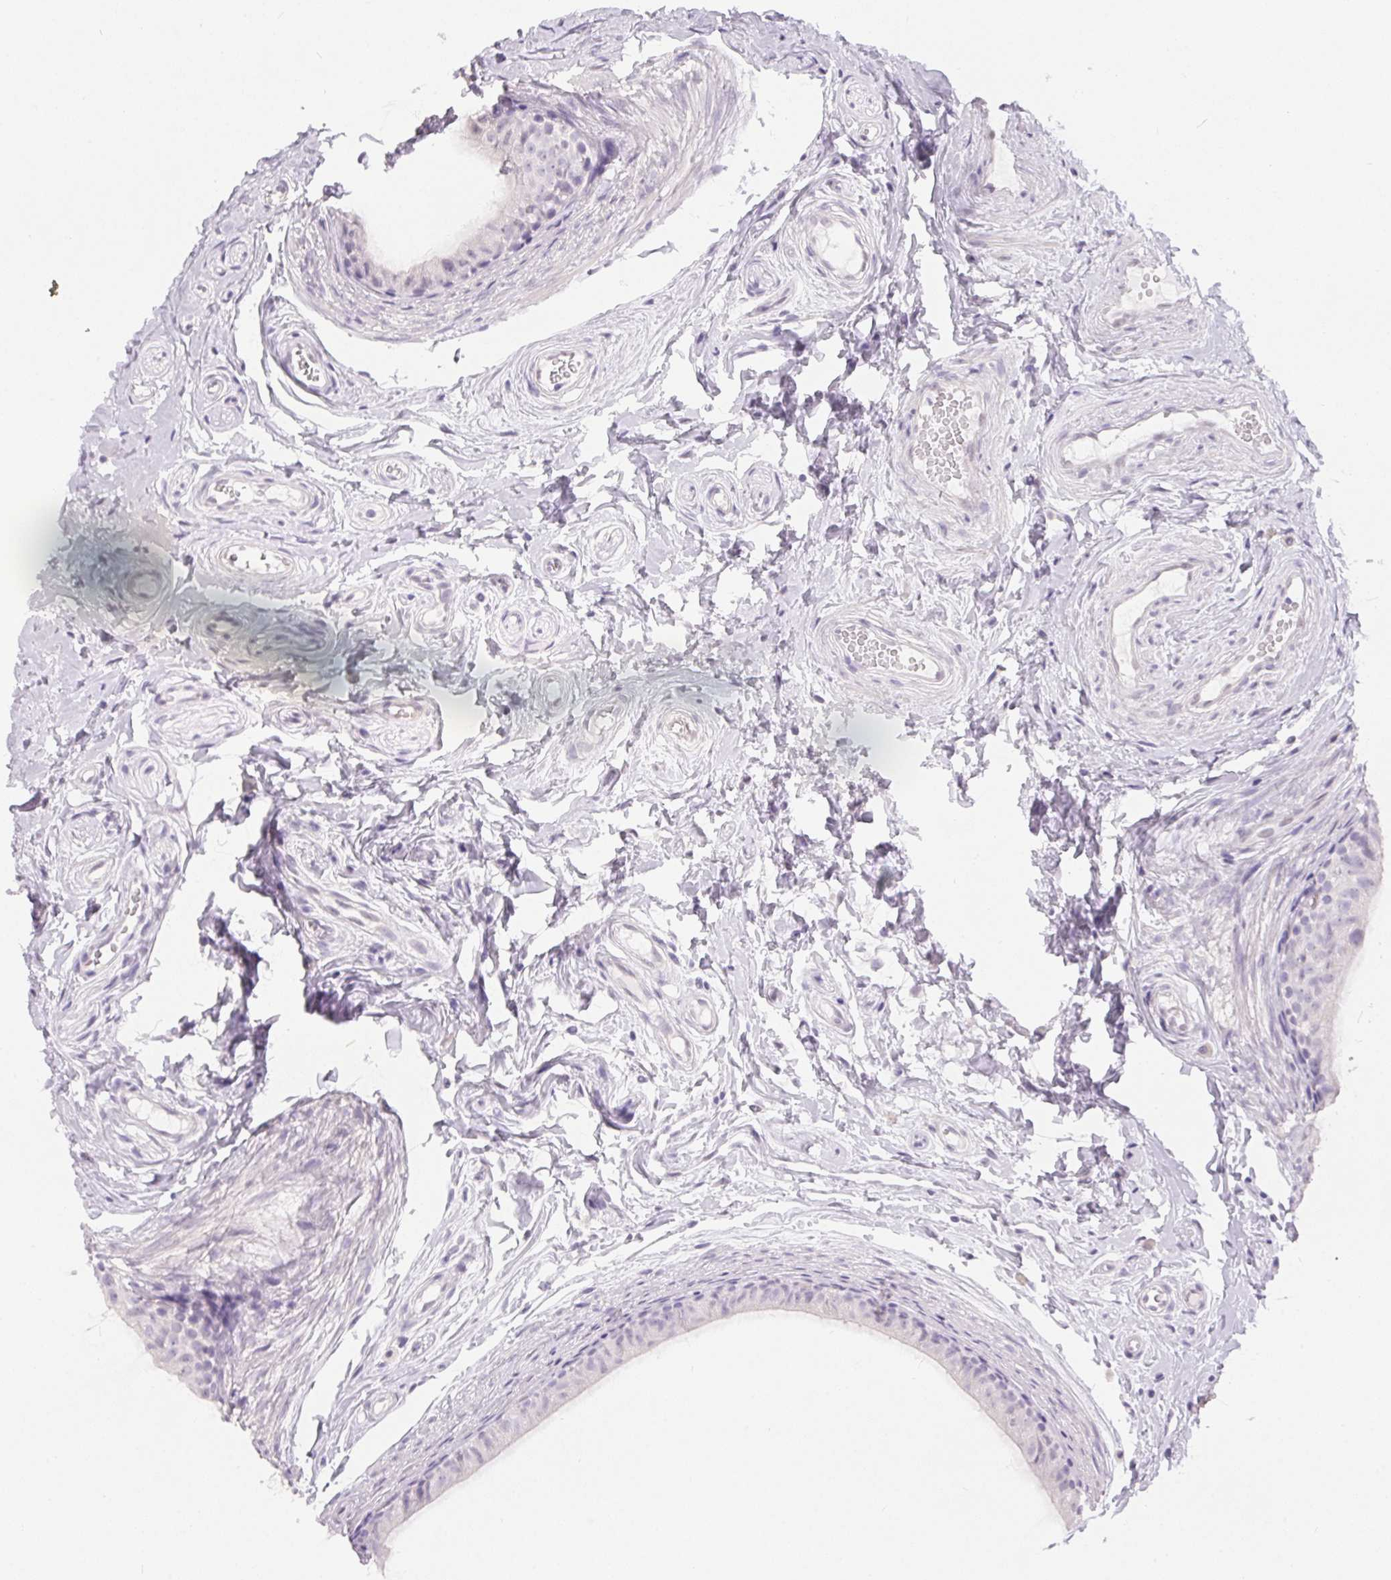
{"staining": {"intensity": "negative", "quantity": "none", "location": "none"}, "tissue": "epididymis", "cell_type": "Glandular cells", "image_type": "normal", "snomed": [{"axis": "morphology", "description": "Normal tissue, NOS"}, {"axis": "topography", "description": "Epididymis"}], "caption": "A high-resolution image shows immunohistochemistry (IHC) staining of normal epididymis, which shows no significant expression in glandular cells. (DAB (3,3'-diaminobenzidine) immunohistochemistry with hematoxylin counter stain).", "gene": "GBP6", "patient": {"sex": "male", "age": 45}}